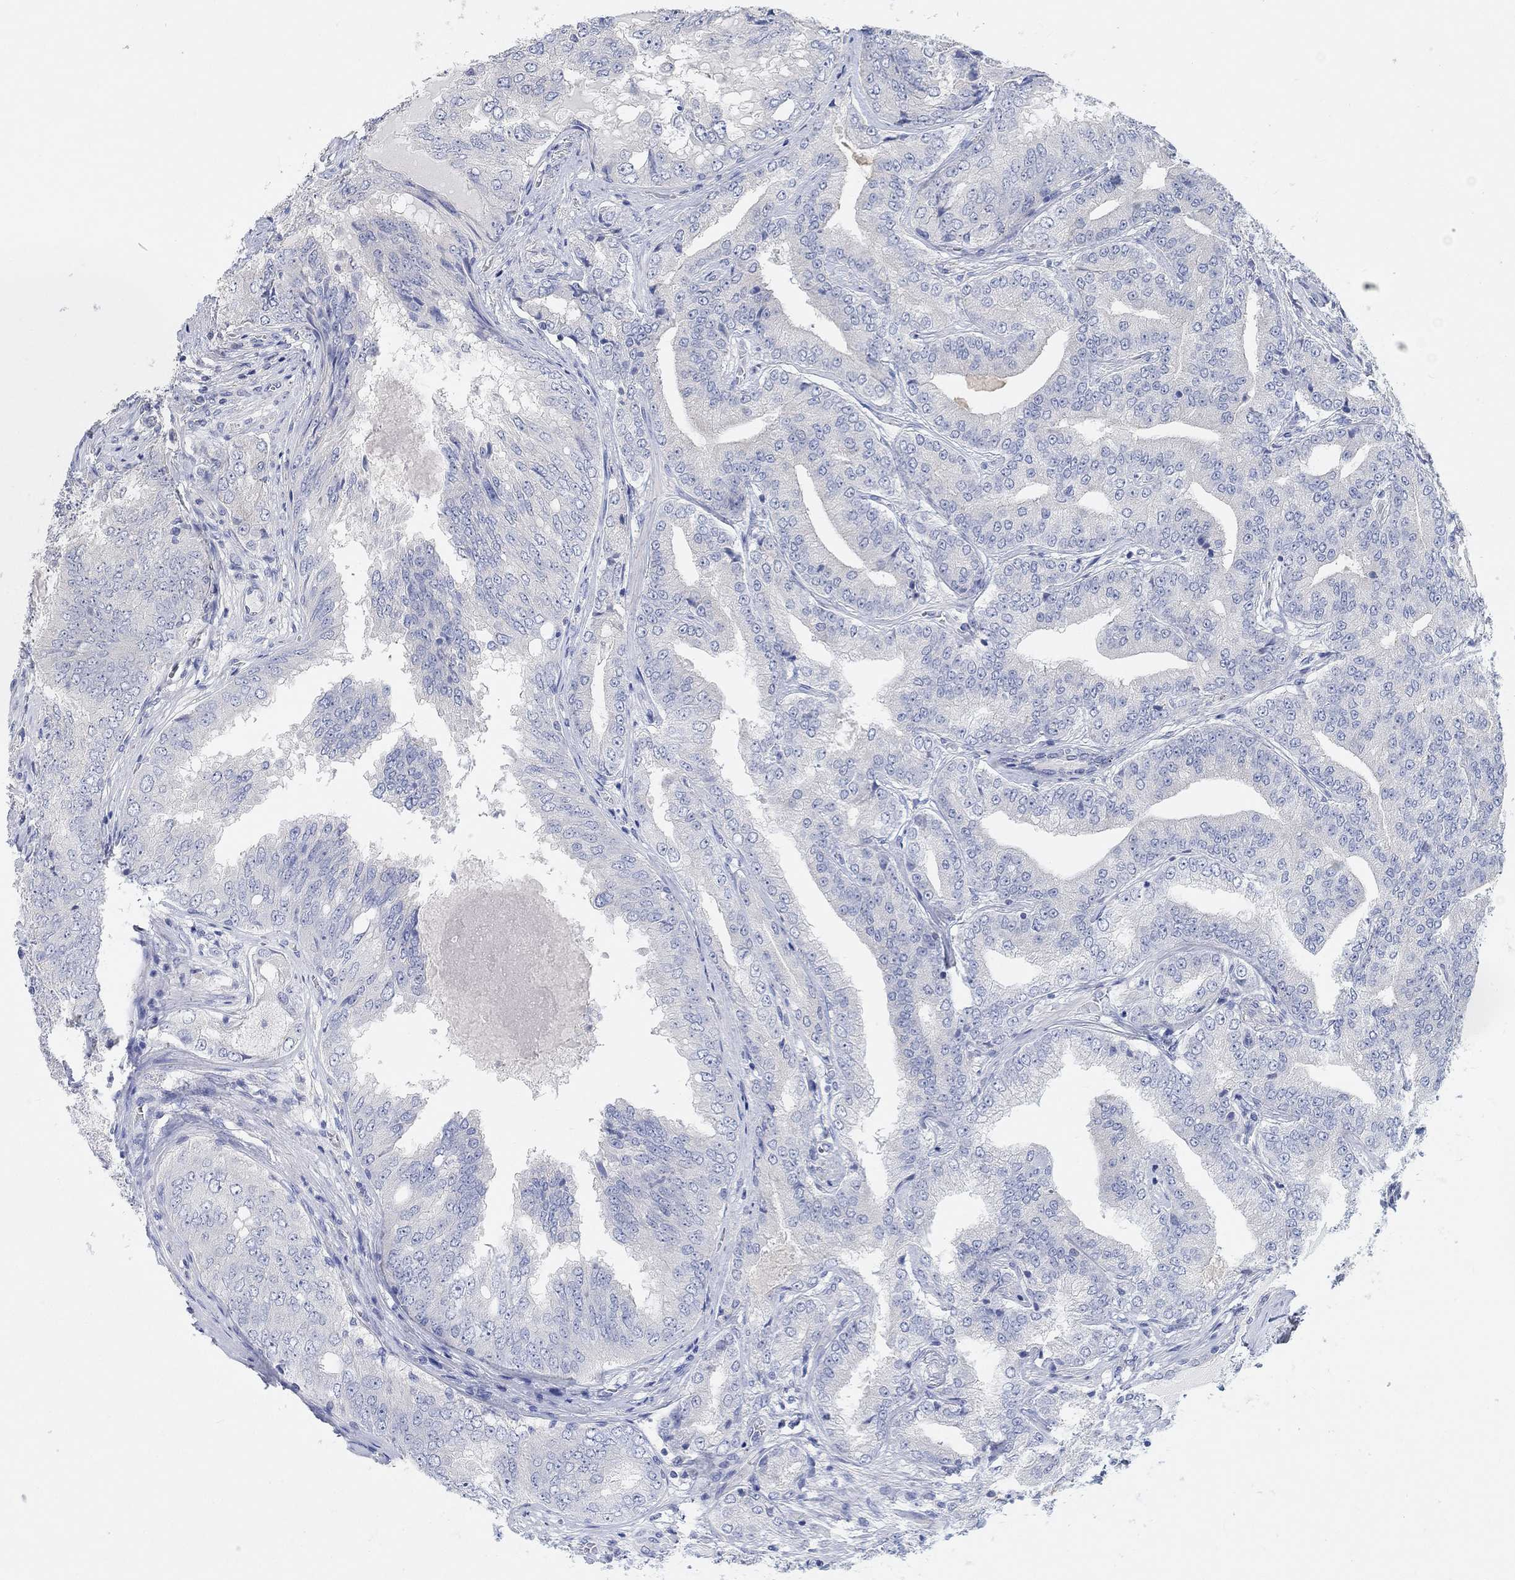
{"staining": {"intensity": "negative", "quantity": "none", "location": "none"}, "tissue": "prostate cancer", "cell_type": "Tumor cells", "image_type": "cancer", "snomed": [{"axis": "morphology", "description": "Adenocarcinoma, NOS"}, {"axis": "topography", "description": "Prostate"}], "caption": "DAB immunohistochemical staining of prostate adenocarcinoma shows no significant staining in tumor cells.", "gene": "NLRP14", "patient": {"sex": "male", "age": 65}}